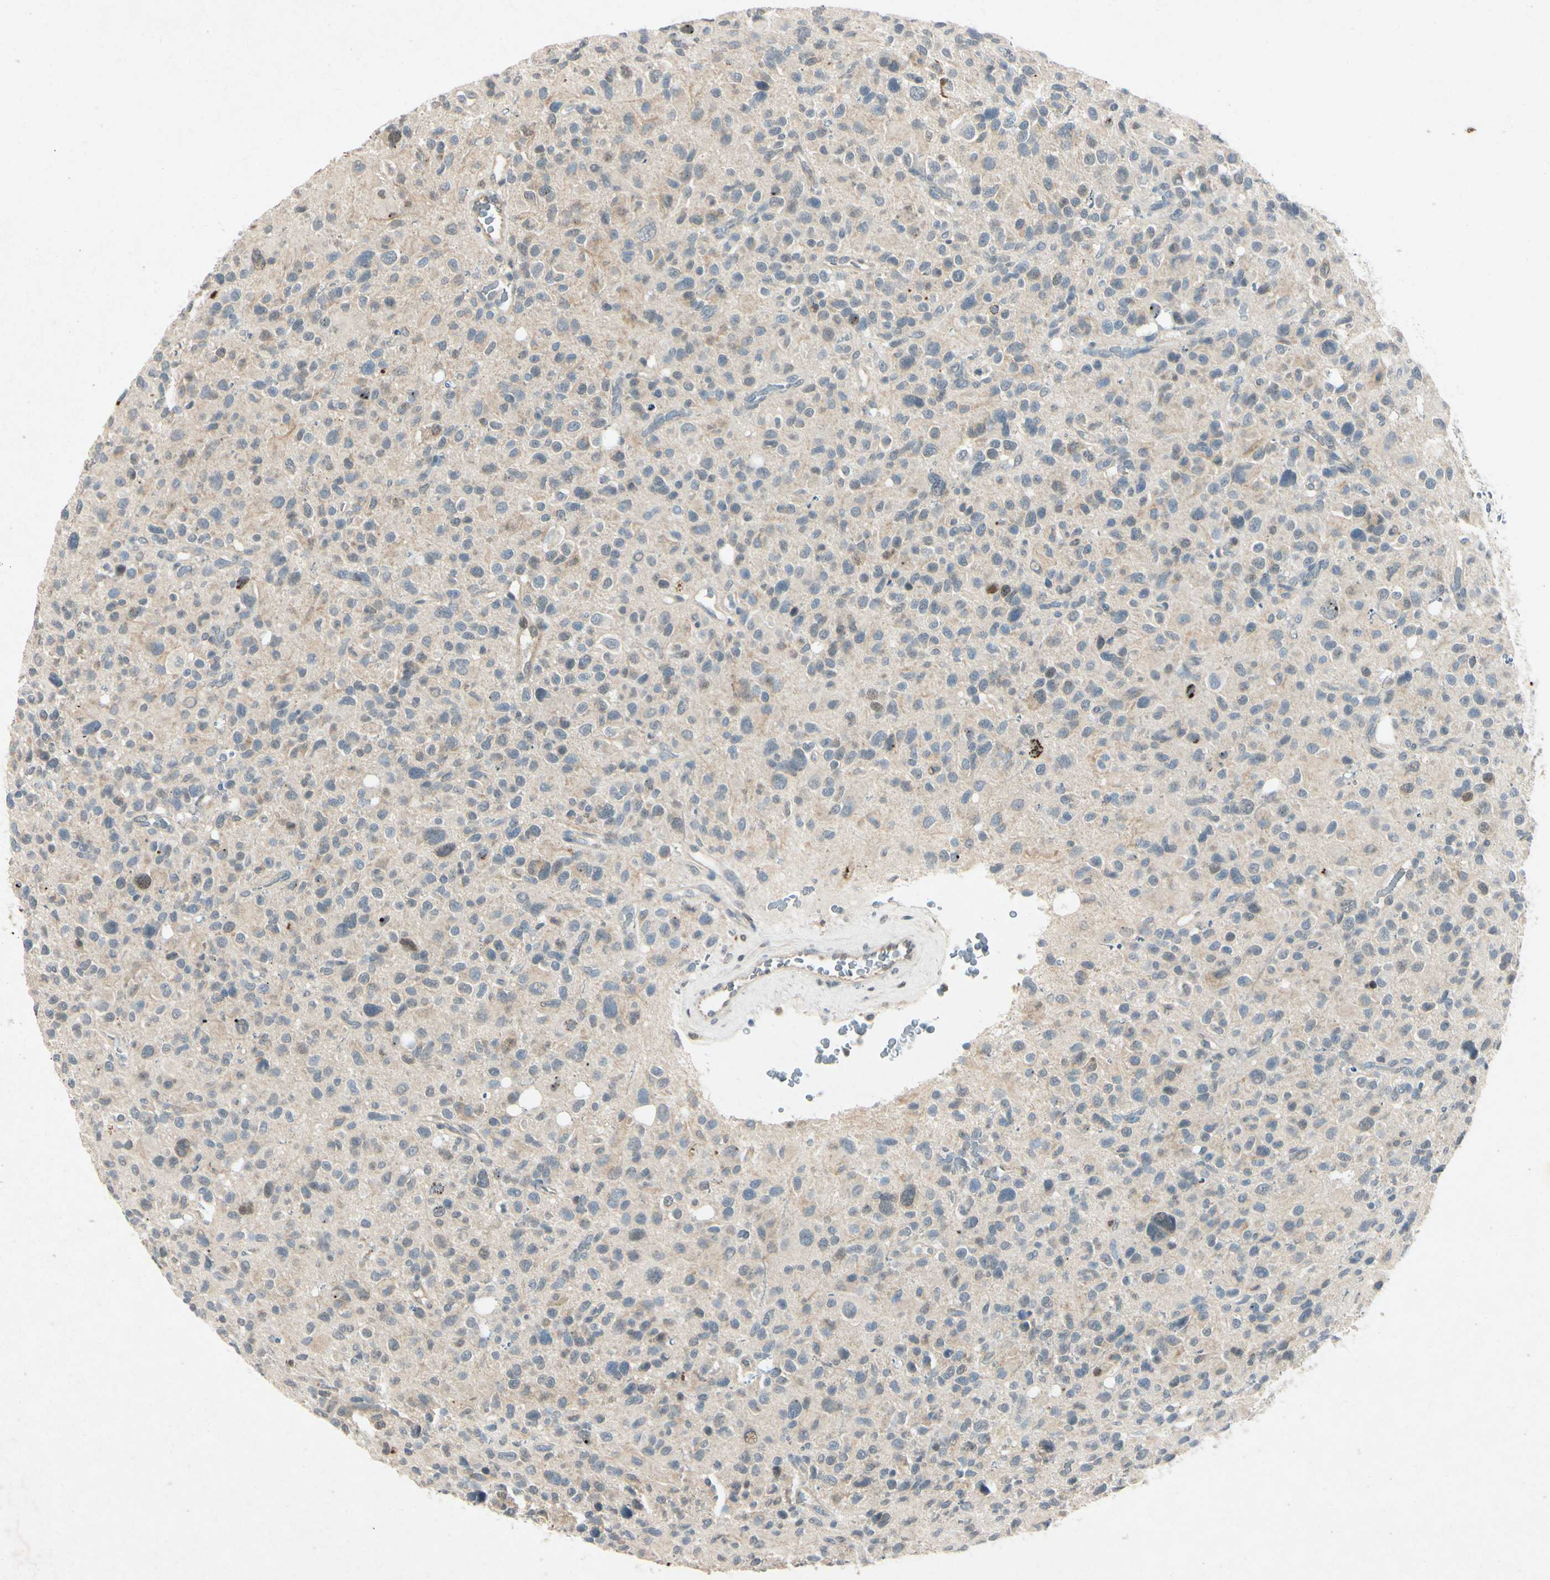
{"staining": {"intensity": "weak", "quantity": "<25%", "location": "cytoplasmic/membranous"}, "tissue": "glioma", "cell_type": "Tumor cells", "image_type": "cancer", "snomed": [{"axis": "morphology", "description": "Glioma, malignant, High grade"}, {"axis": "topography", "description": "Brain"}], "caption": "Histopathology image shows no protein expression in tumor cells of glioma tissue.", "gene": "HSPA1B", "patient": {"sex": "male", "age": 48}}